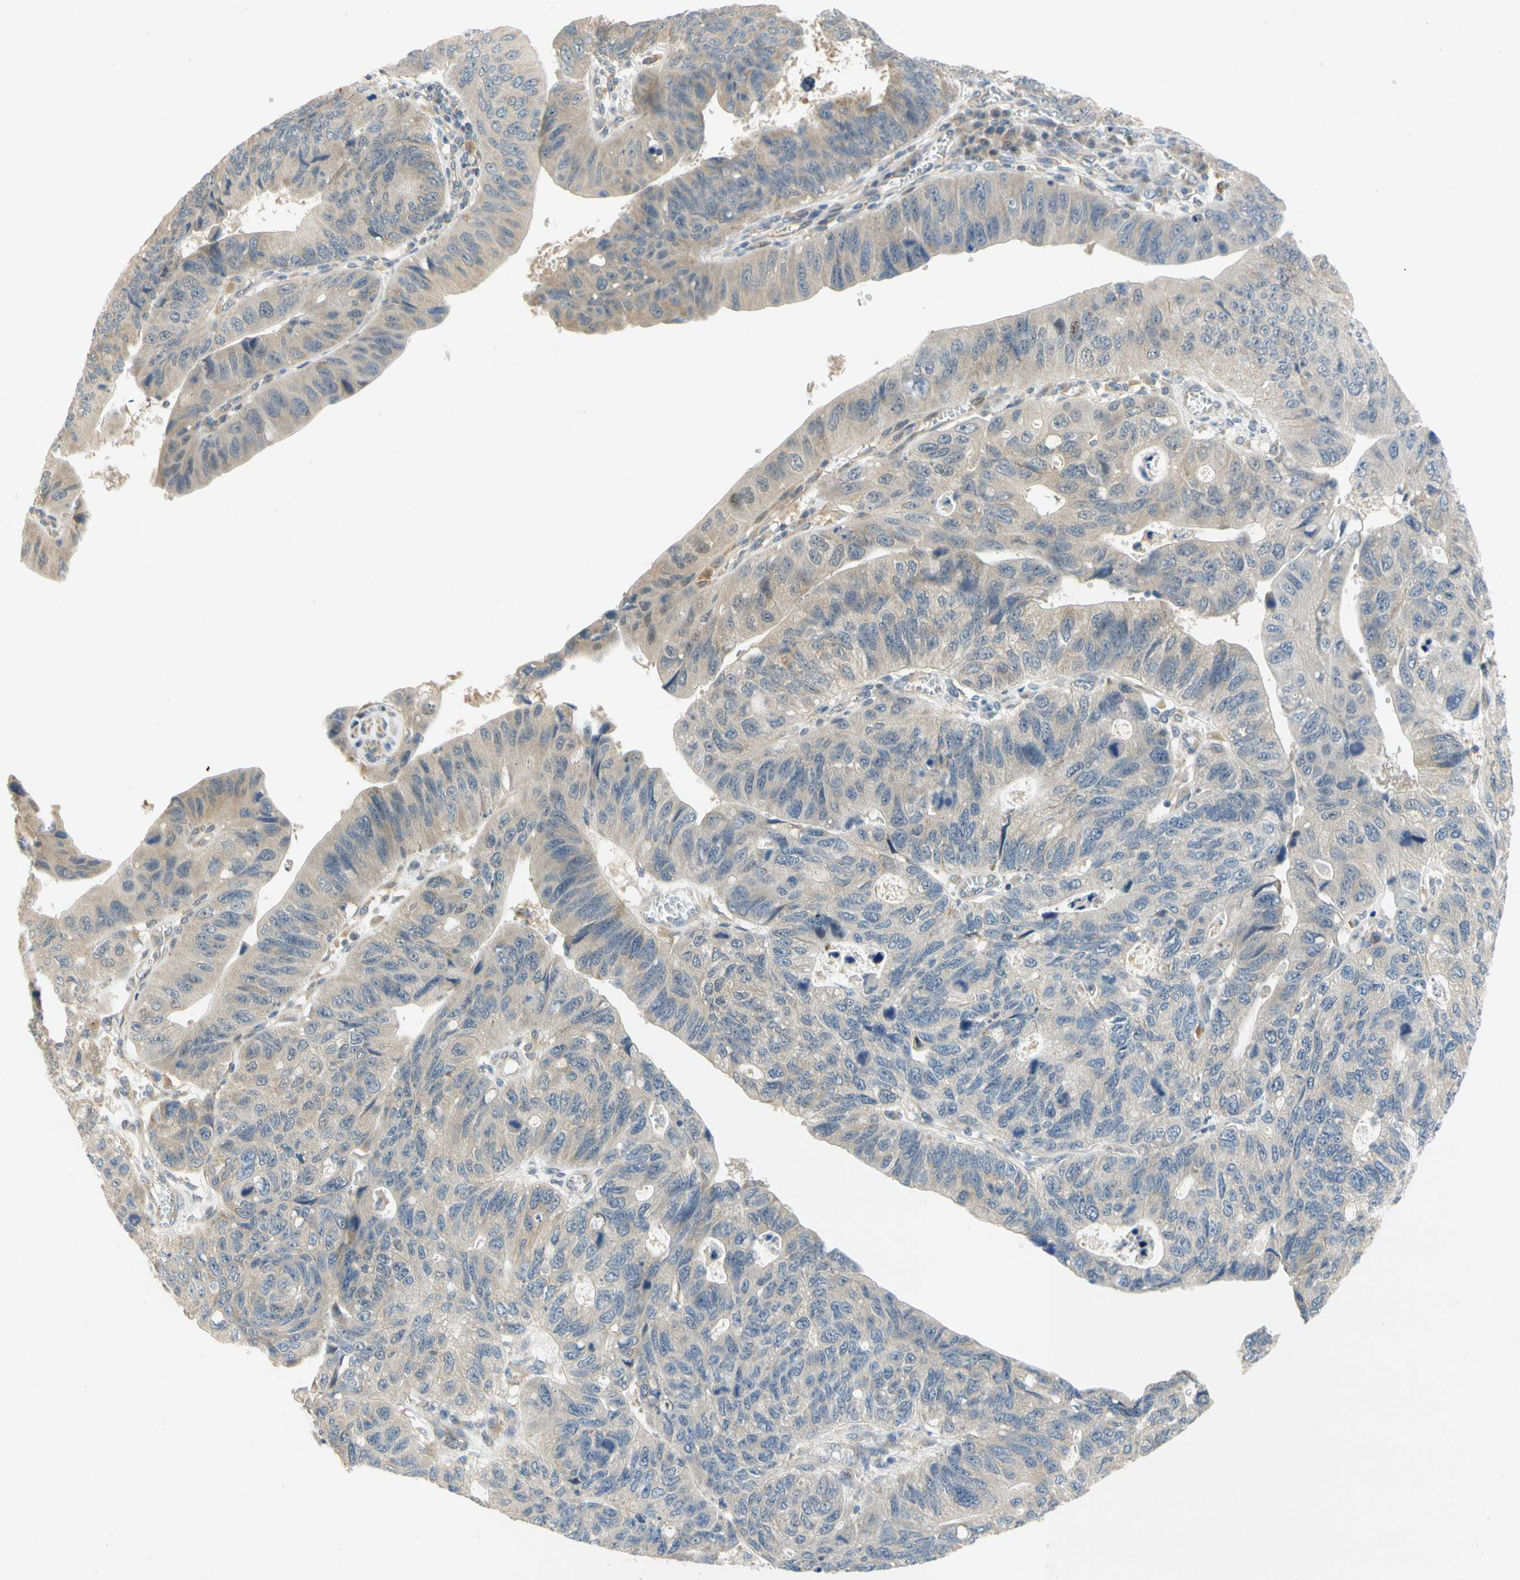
{"staining": {"intensity": "weak", "quantity": "25%-75%", "location": "cytoplasmic/membranous"}, "tissue": "stomach cancer", "cell_type": "Tumor cells", "image_type": "cancer", "snomed": [{"axis": "morphology", "description": "Adenocarcinoma, NOS"}, {"axis": "topography", "description": "Stomach"}], "caption": "High-magnification brightfield microscopy of stomach cancer stained with DAB (brown) and counterstained with hematoxylin (blue). tumor cells exhibit weak cytoplasmic/membranous expression is appreciated in approximately25%-75% of cells.", "gene": "GATD1", "patient": {"sex": "male", "age": 59}}